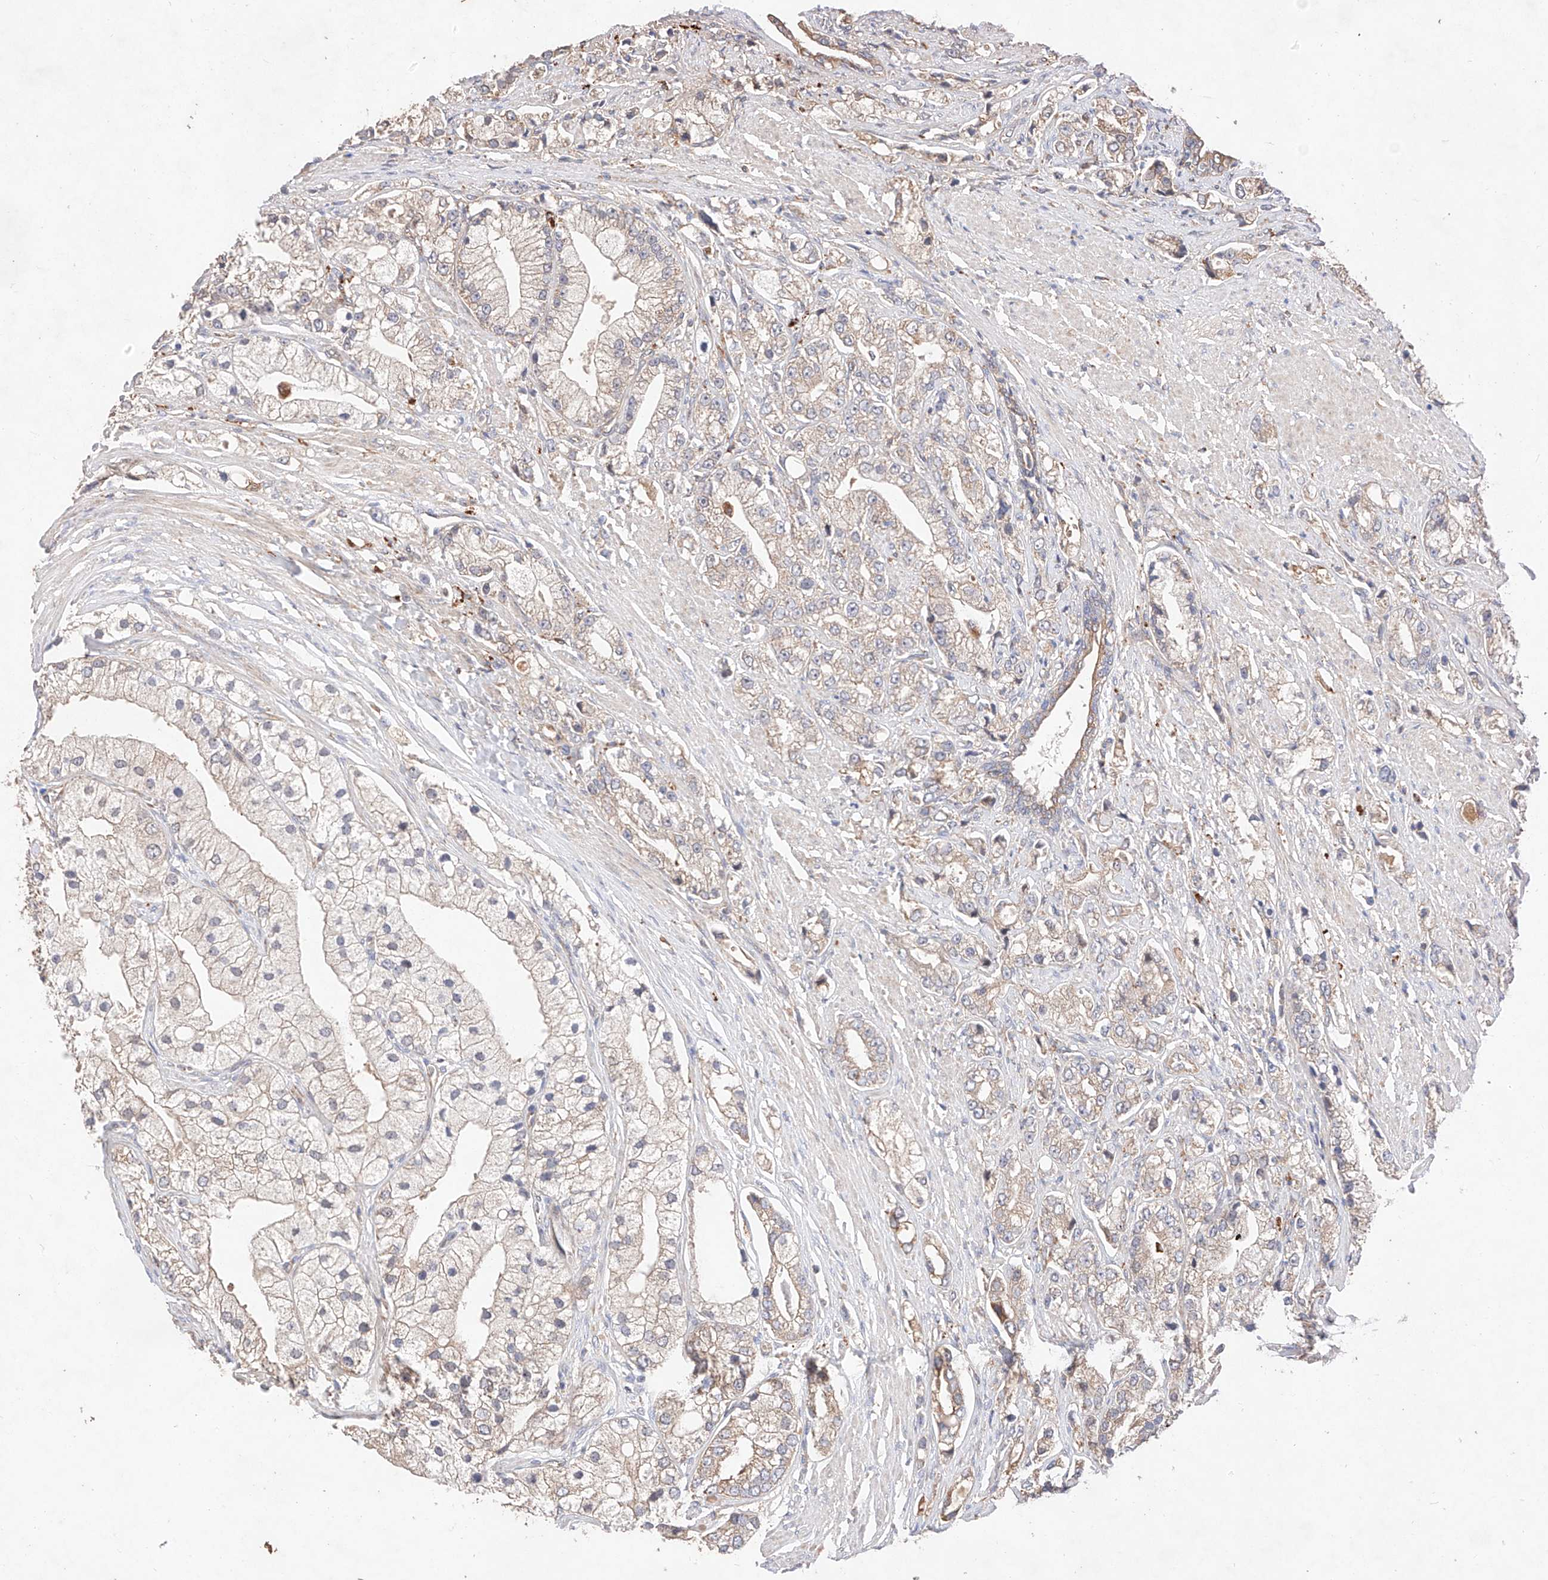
{"staining": {"intensity": "strong", "quantity": "<25%", "location": "cytoplasmic/membranous"}, "tissue": "prostate cancer", "cell_type": "Tumor cells", "image_type": "cancer", "snomed": [{"axis": "morphology", "description": "Adenocarcinoma, High grade"}, {"axis": "topography", "description": "Prostate"}], "caption": "Protein expression analysis of human adenocarcinoma (high-grade) (prostate) reveals strong cytoplasmic/membranous staining in approximately <25% of tumor cells.", "gene": "C6orf62", "patient": {"sex": "male", "age": 50}}